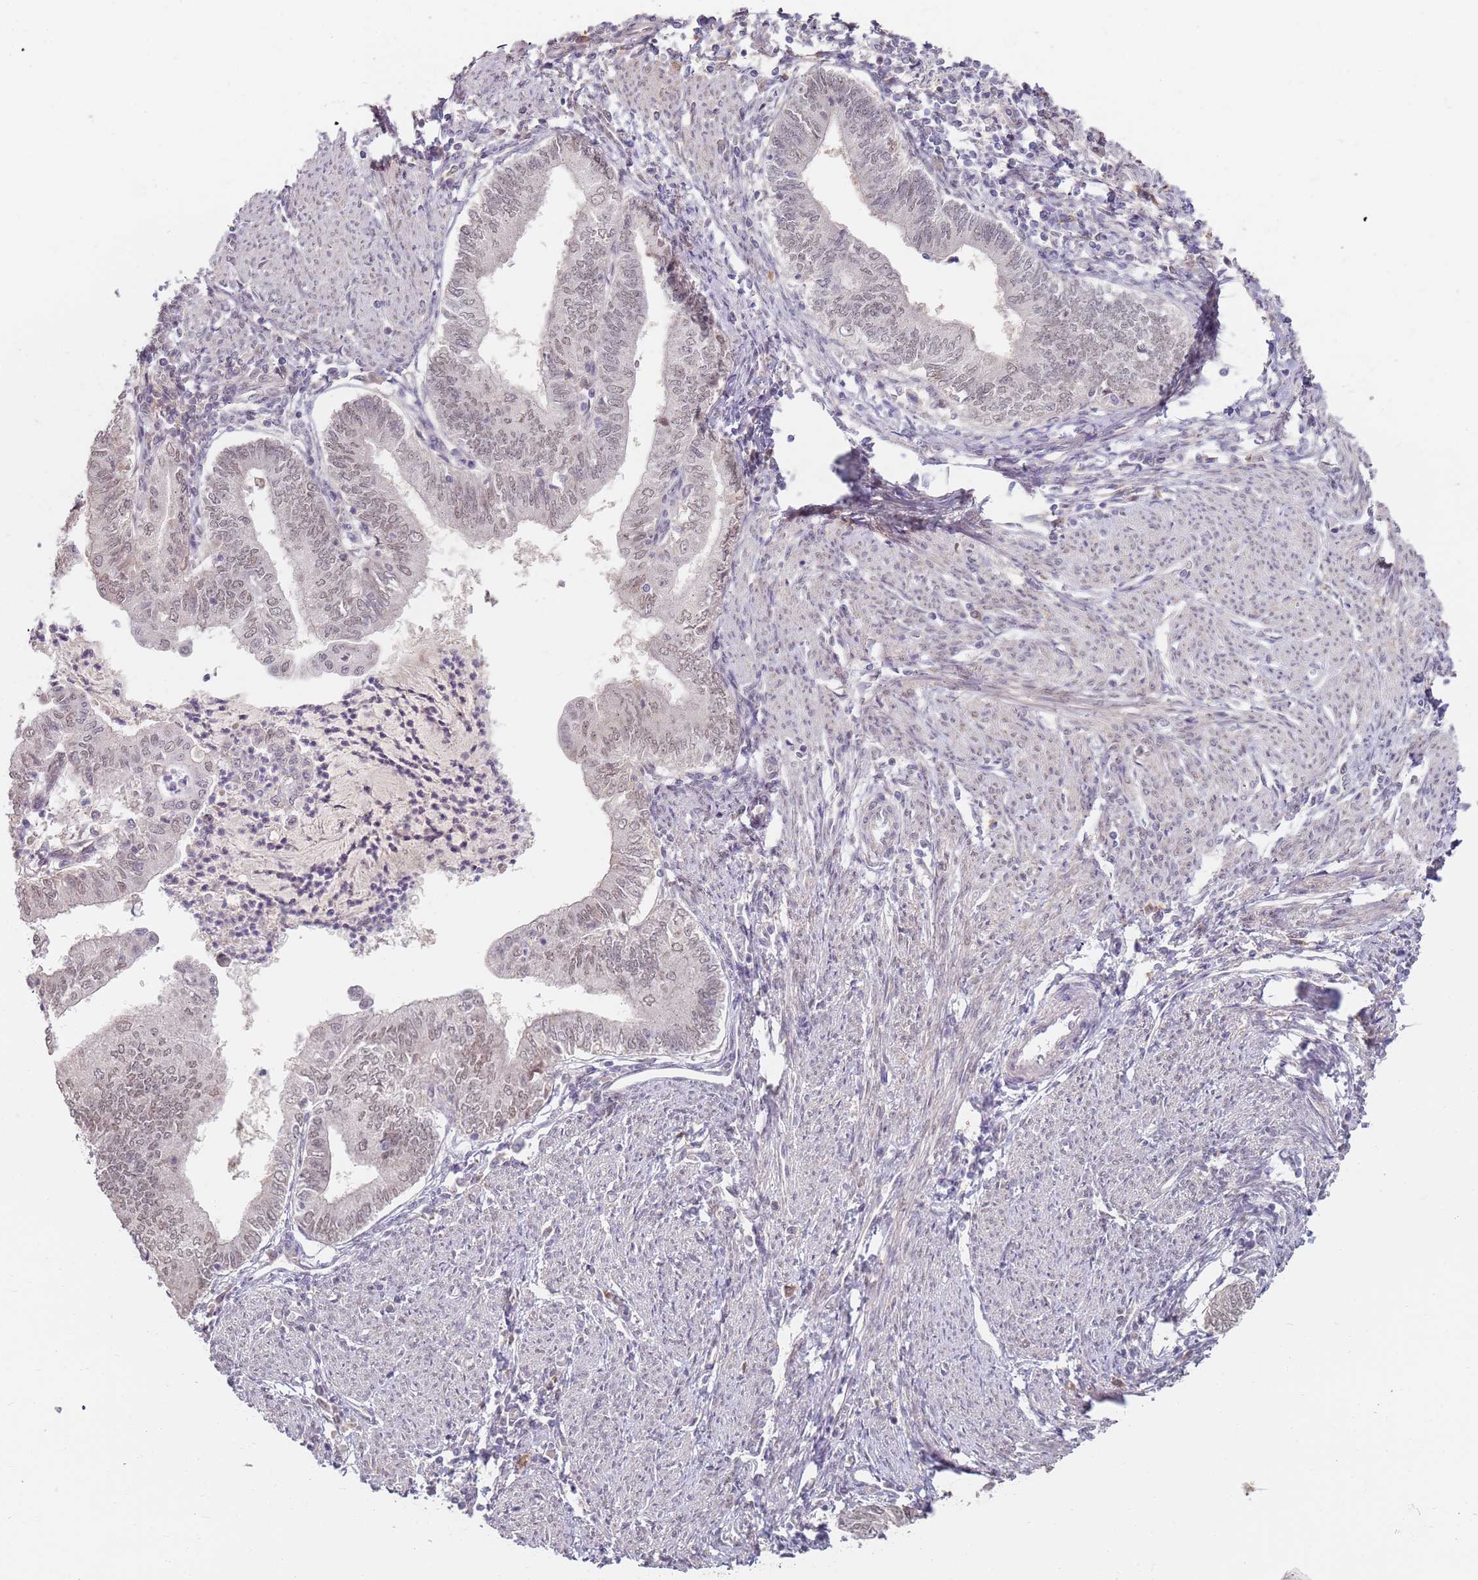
{"staining": {"intensity": "moderate", "quantity": ">75%", "location": "nuclear"}, "tissue": "endometrial cancer", "cell_type": "Tumor cells", "image_type": "cancer", "snomed": [{"axis": "morphology", "description": "Adenocarcinoma, NOS"}, {"axis": "topography", "description": "Endometrium"}], "caption": "Immunohistochemistry (IHC) (DAB) staining of human endometrial cancer displays moderate nuclear protein staining in about >75% of tumor cells. The staining is performed using DAB brown chromogen to label protein expression. The nuclei are counter-stained blue using hematoxylin.", "gene": "WDR93", "patient": {"sex": "female", "age": 66}}